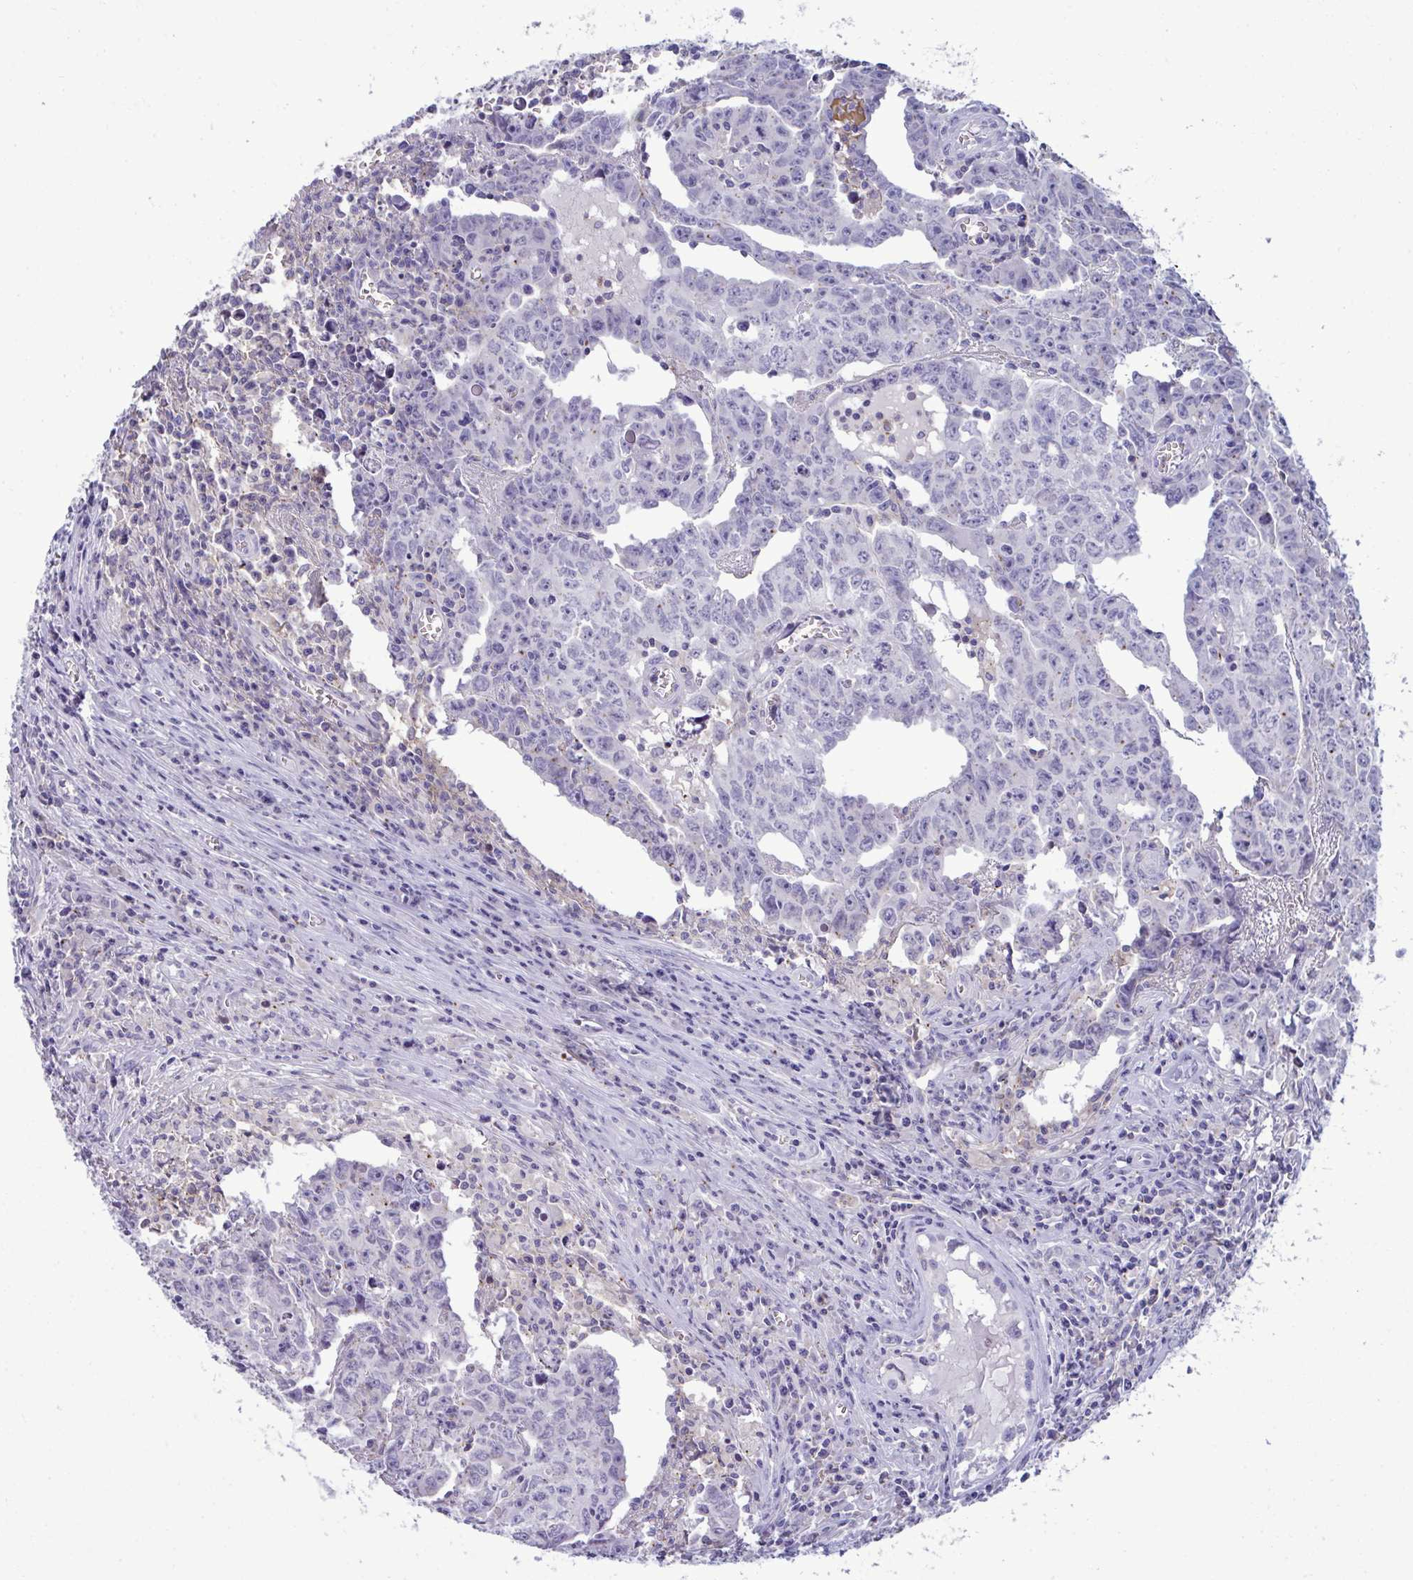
{"staining": {"intensity": "negative", "quantity": "none", "location": "none"}, "tissue": "testis cancer", "cell_type": "Tumor cells", "image_type": "cancer", "snomed": [{"axis": "morphology", "description": "Carcinoma, Embryonal, NOS"}, {"axis": "topography", "description": "Testis"}], "caption": "Protein analysis of testis cancer (embryonal carcinoma) exhibits no significant positivity in tumor cells. The staining was performed using DAB (3,3'-diaminobenzidine) to visualize the protein expression in brown, while the nuclei were stained in blue with hematoxylin (Magnification: 20x).", "gene": "RGPD5", "patient": {"sex": "male", "age": 22}}